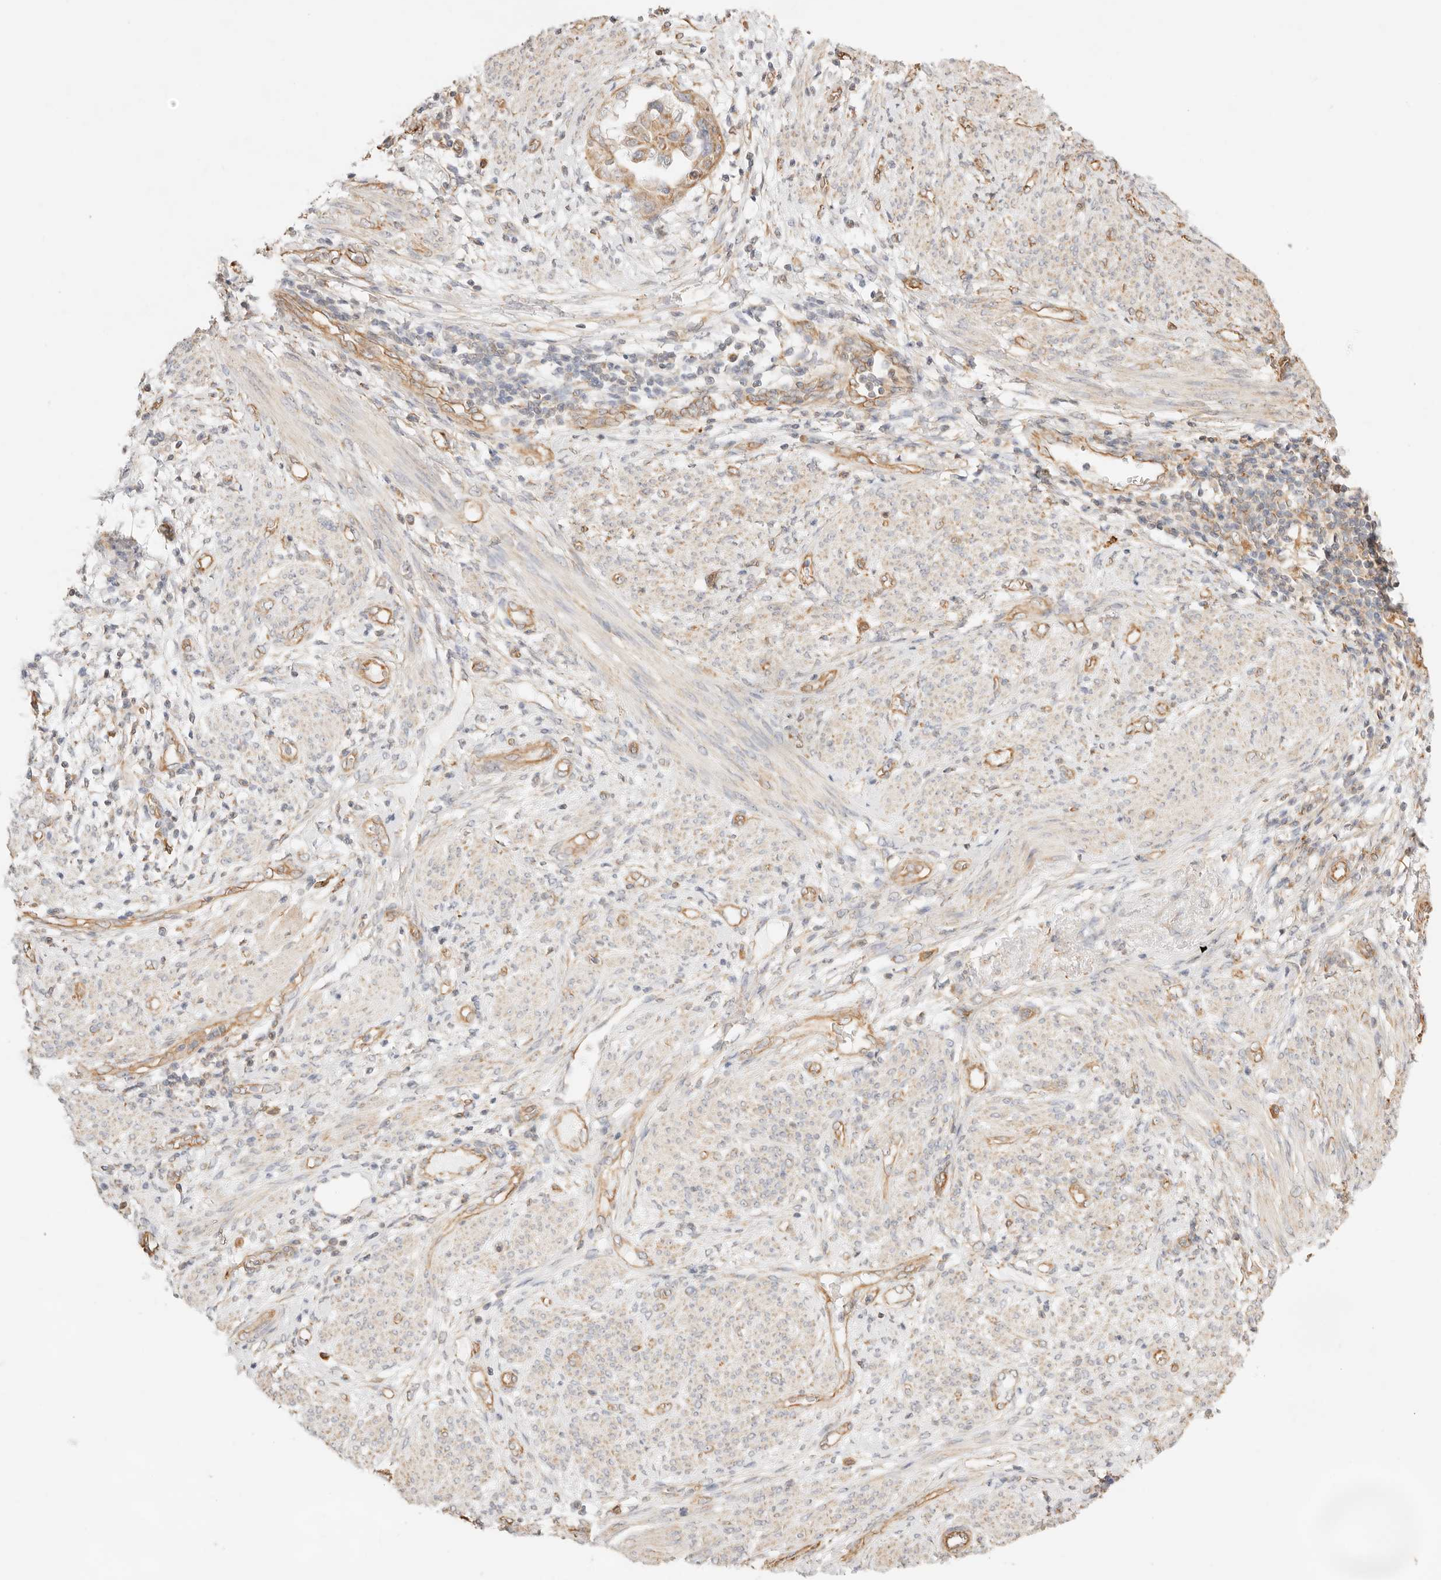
{"staining": {"intensity": "moderate", "quantity": "<25%", "location": "cytoplasmic/membranous"}, "tissue": "endometrial cancer", "cell_type": "Tumor cells", "image_type": "cancer", "snomed": [{"axis": "morphology", "description": "Adenocarcinoma, NOS"}, {"axis": "topography", "description": "Endometrium"}], "caption": "The micrograph shows staining of endometrial adenocarcinoma, revealing moderate cytoplasmic/membranous protein staining (brown color) within tumor cells.", "gene": "ZC3H11A", "patient": {"sex": "female", "age": 85}}